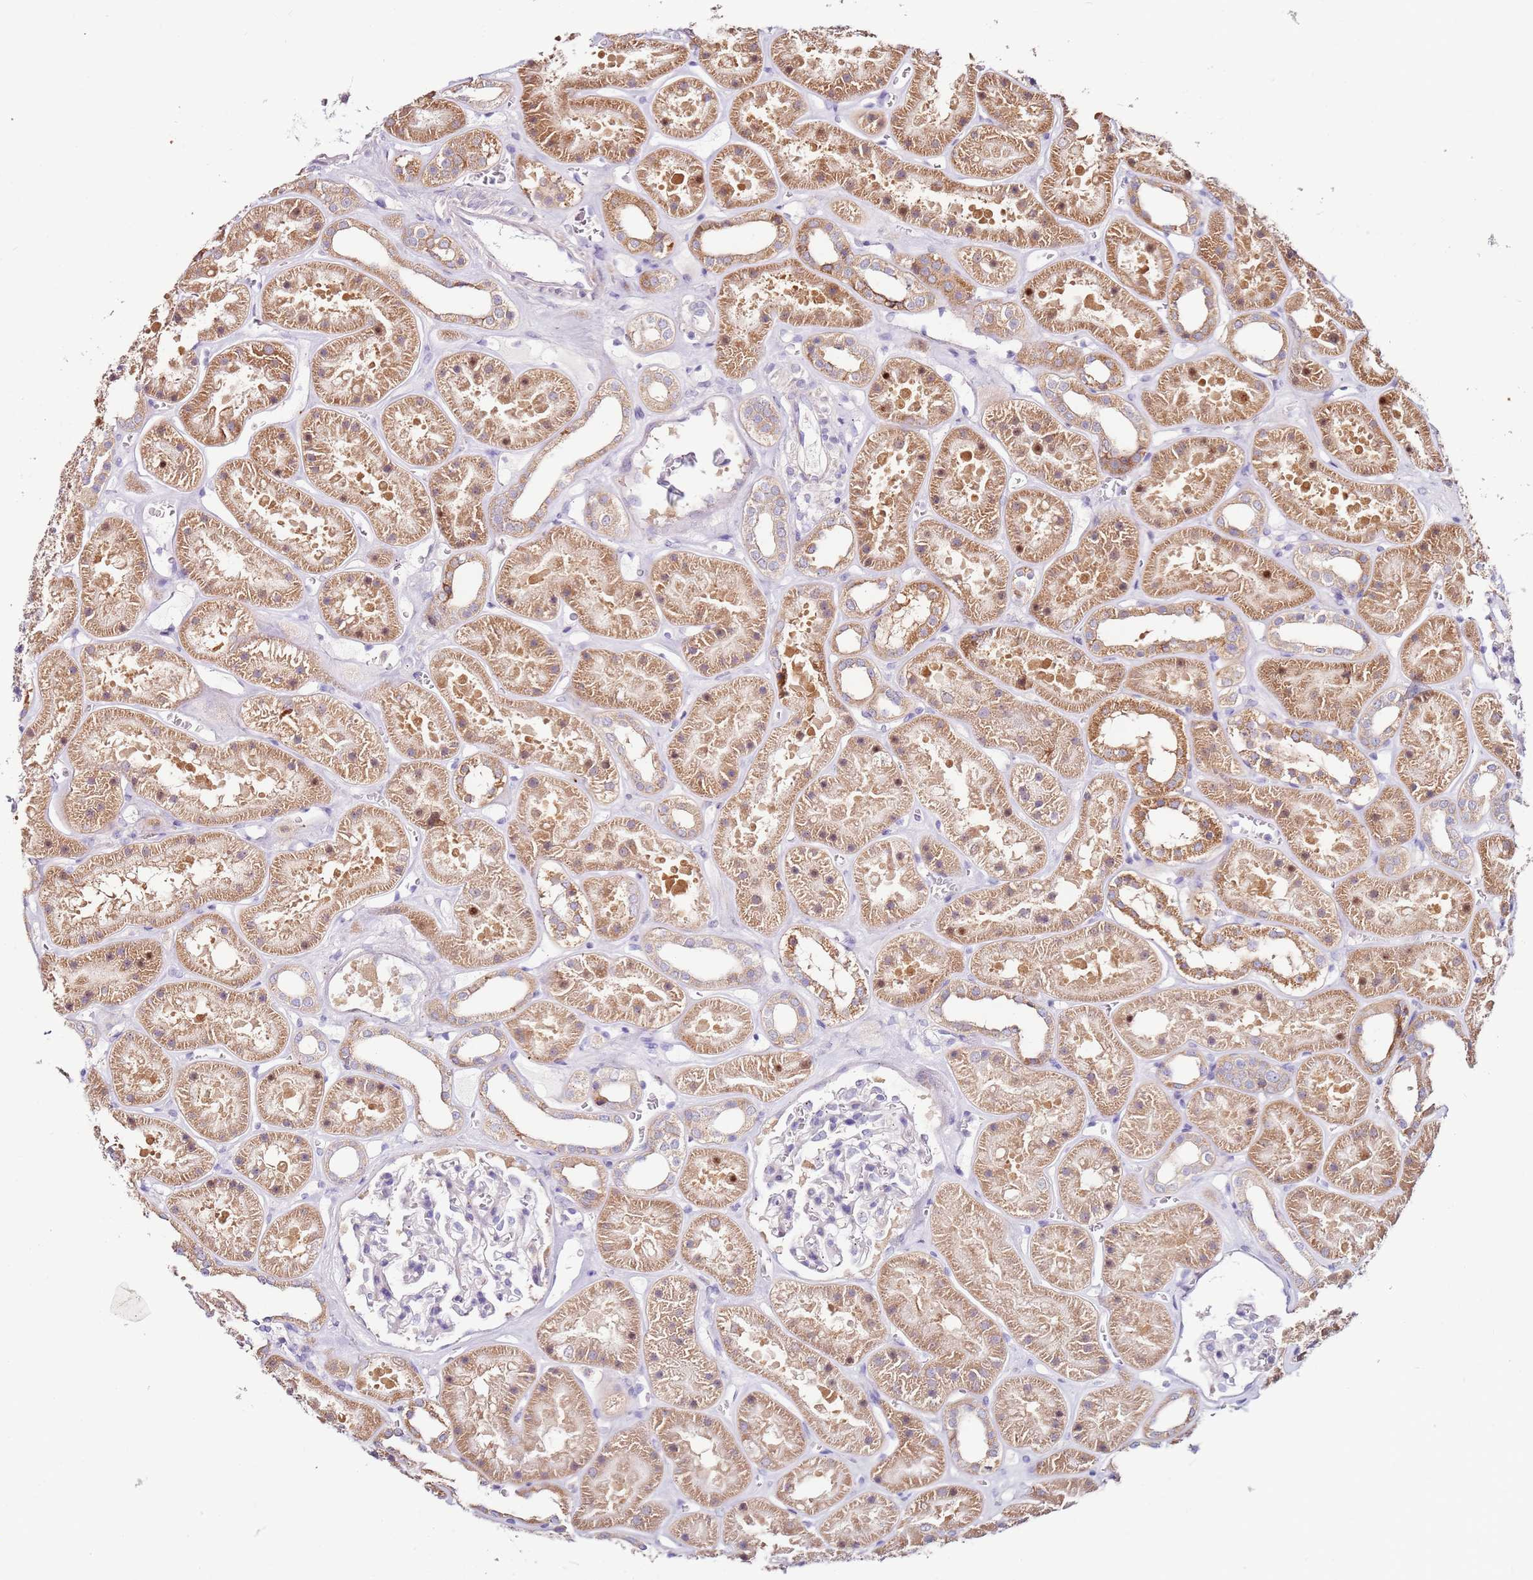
{"staining": {"intensity": "negative", "quantity": "none", "location": "none"}, "tissue": "kidney", "cell_type": "Cells in glomeruli", "image_type": "normal", "snomed": [{"axis": "morphology", "description": "Normal tissue, NOS"}, {"axis": "topography", "description": "Kidney"}], "caption": "This is a histopathology image of immunohistochemistry (IHC) staining of normal kidney, which shows no staining in cells in glomeruli. Nuclei are stained in blue.", "gene": "CNOT9", "patient": {"sex": "female", "age": 41}}